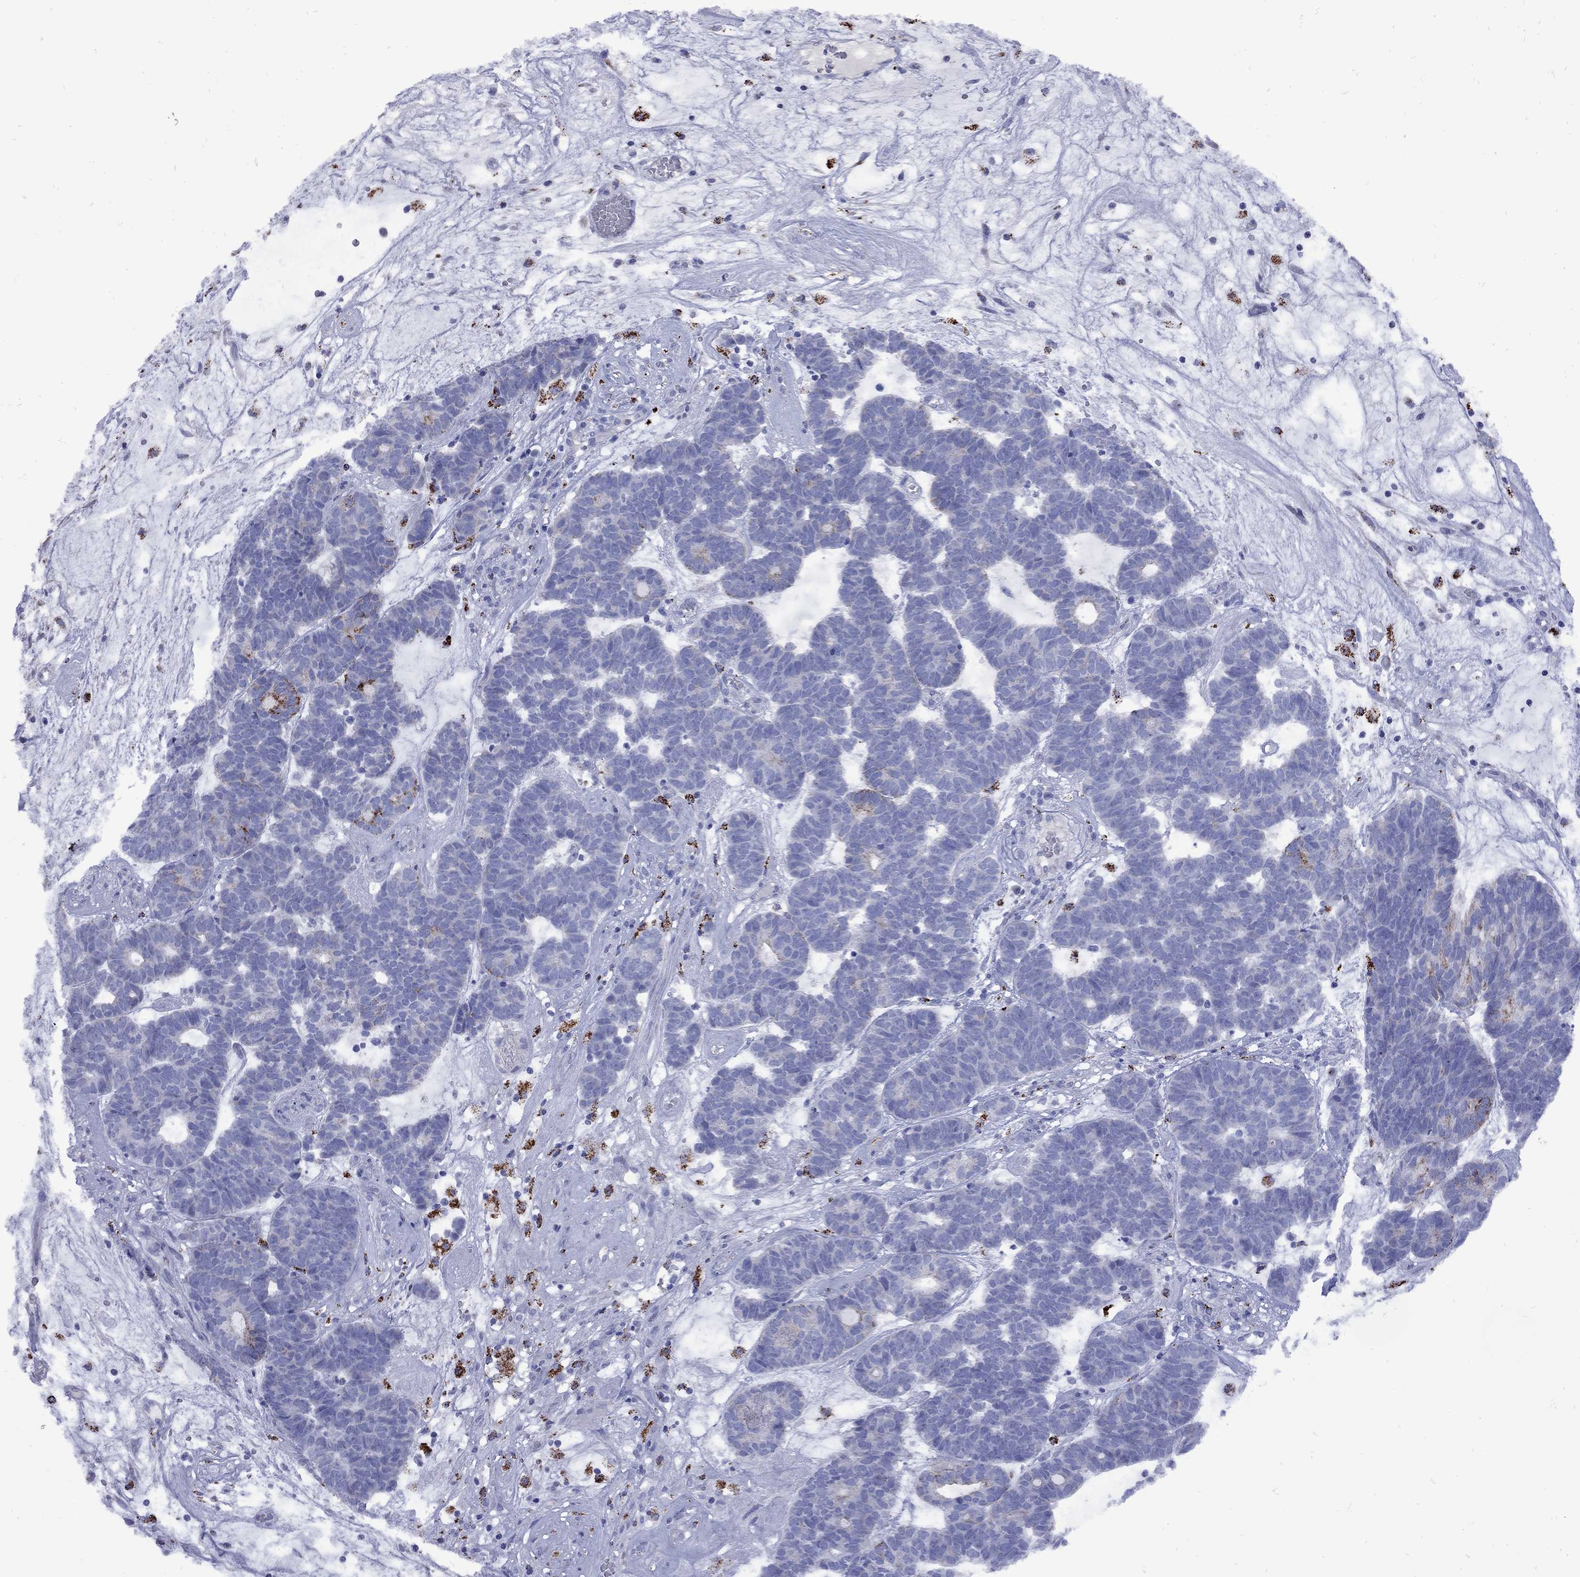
{"staining": {"intensity": "negative", "quantity": "none", "location": "none"}, "tissue": "head and neck cancer", "cell_type": "Tumor cells", "image_type": "cancer", "snomed": [{"axis": "morphology", "description": "Adenocarcinoma, NOS"}, {"axis": "topography", "description": "Head-Neck"}], "caption": "This image is of adenocarcinoma (head and neck) stained with IHC to label a protein in brown with the nuclei are counter-stained blue. There is no staining in tumor cells.", "gene": "SESTD1", "patient": {"sex": "female", "age": 81}}